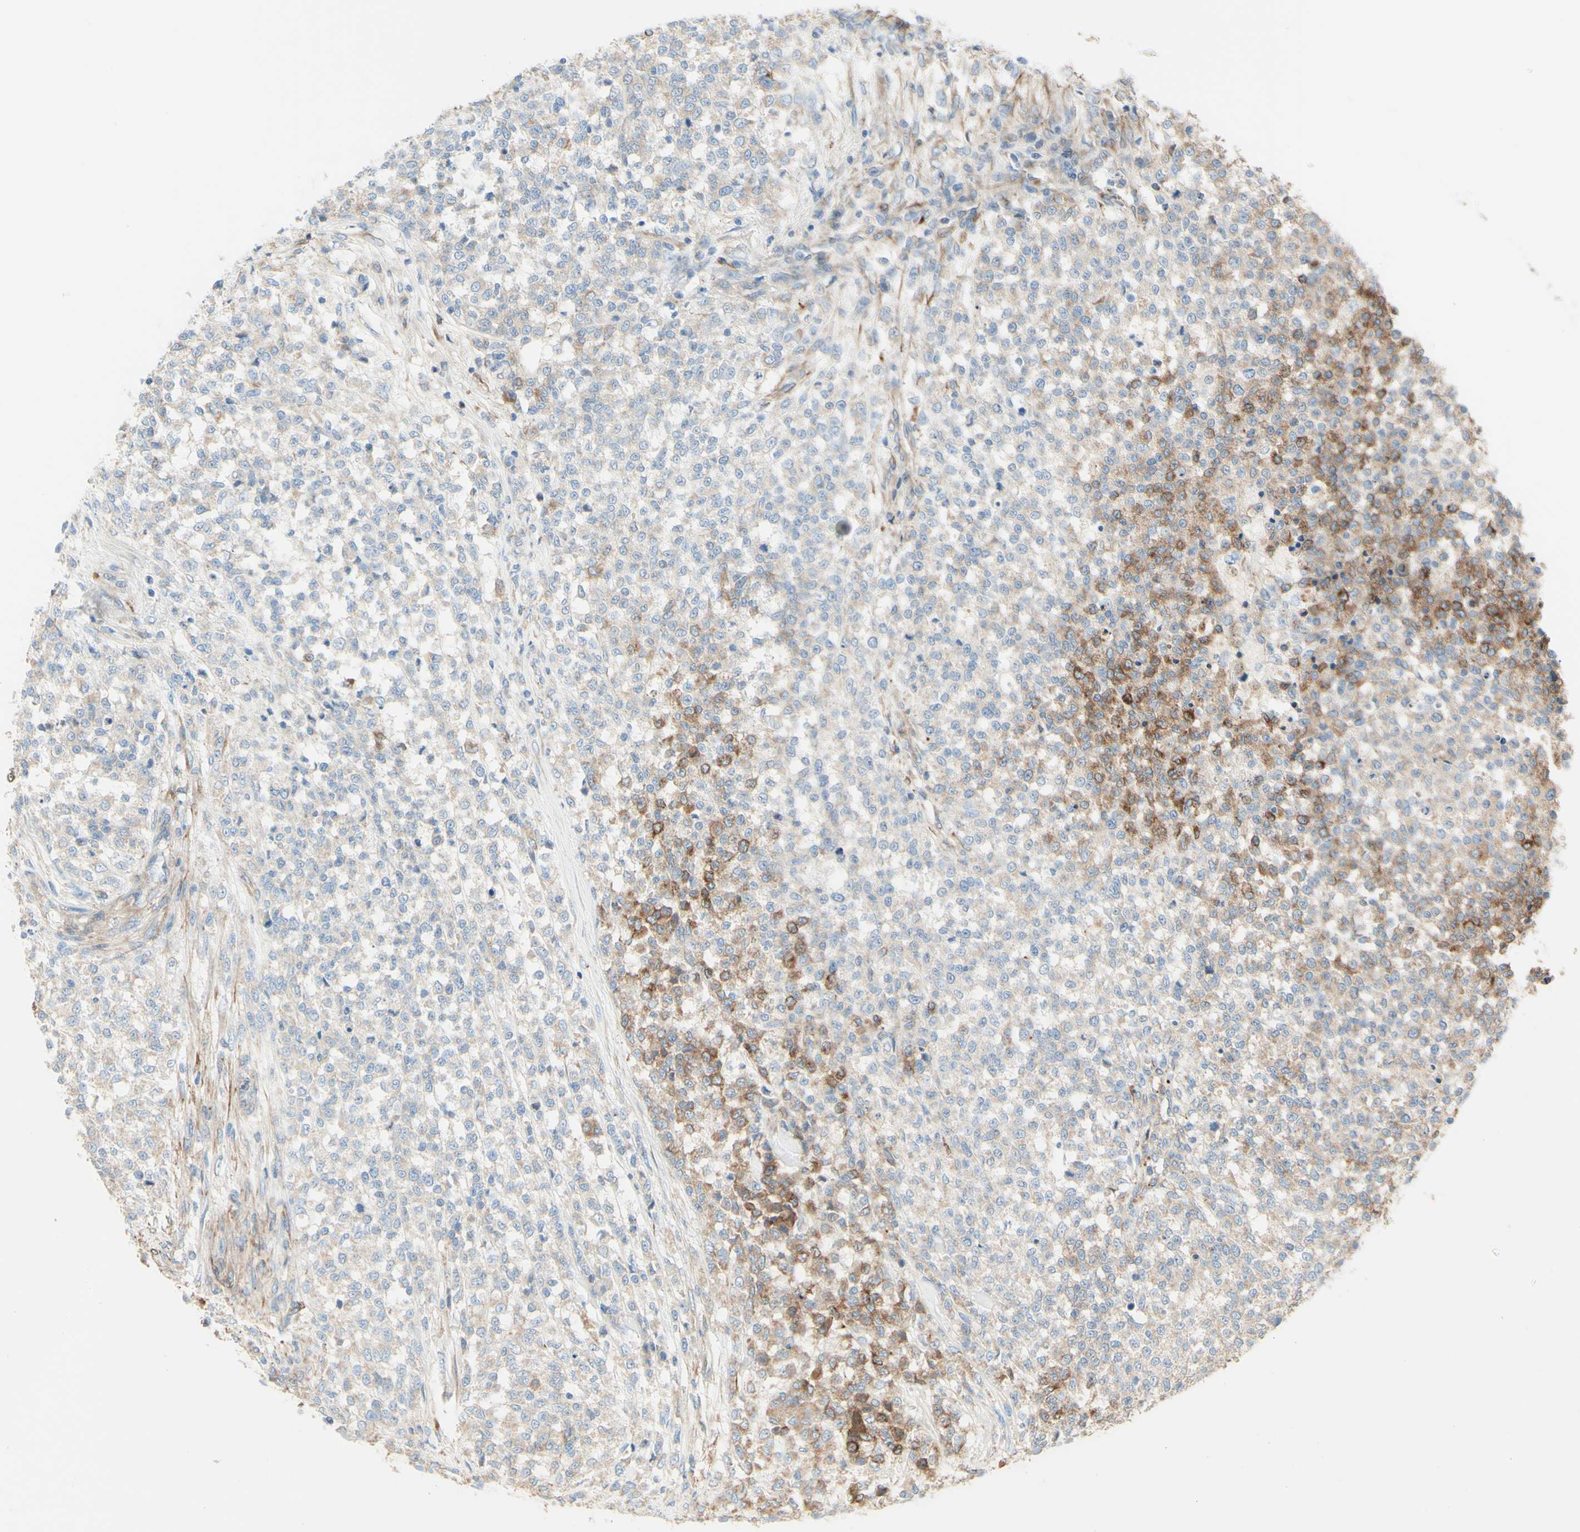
{"staining": {"intensity": "moderate", "quantity": "<25%", "location": "cytoplasmic/membranous"}, "tissue": "testis cancer", "cell_type": "Tumor cells", "image_type": "cancer", "snomed": [{"axis": "morphology", "description": "Seminoma, NOS"}, {"axis": "topography", "description": "Testis"}], "caption": "DAB (3,3'-diaminobenzidine) immunohistochemical staining of human testis cancer (seminoma) exhibits moderate cytoplasmic/membranous protein staining in approximately <25% of tumor cells. (brown staining indicates protein expression, while blue staining denotes nuclei).", "gene": "ENDOD1", "patient": {"sex": "male", "age": 59}}